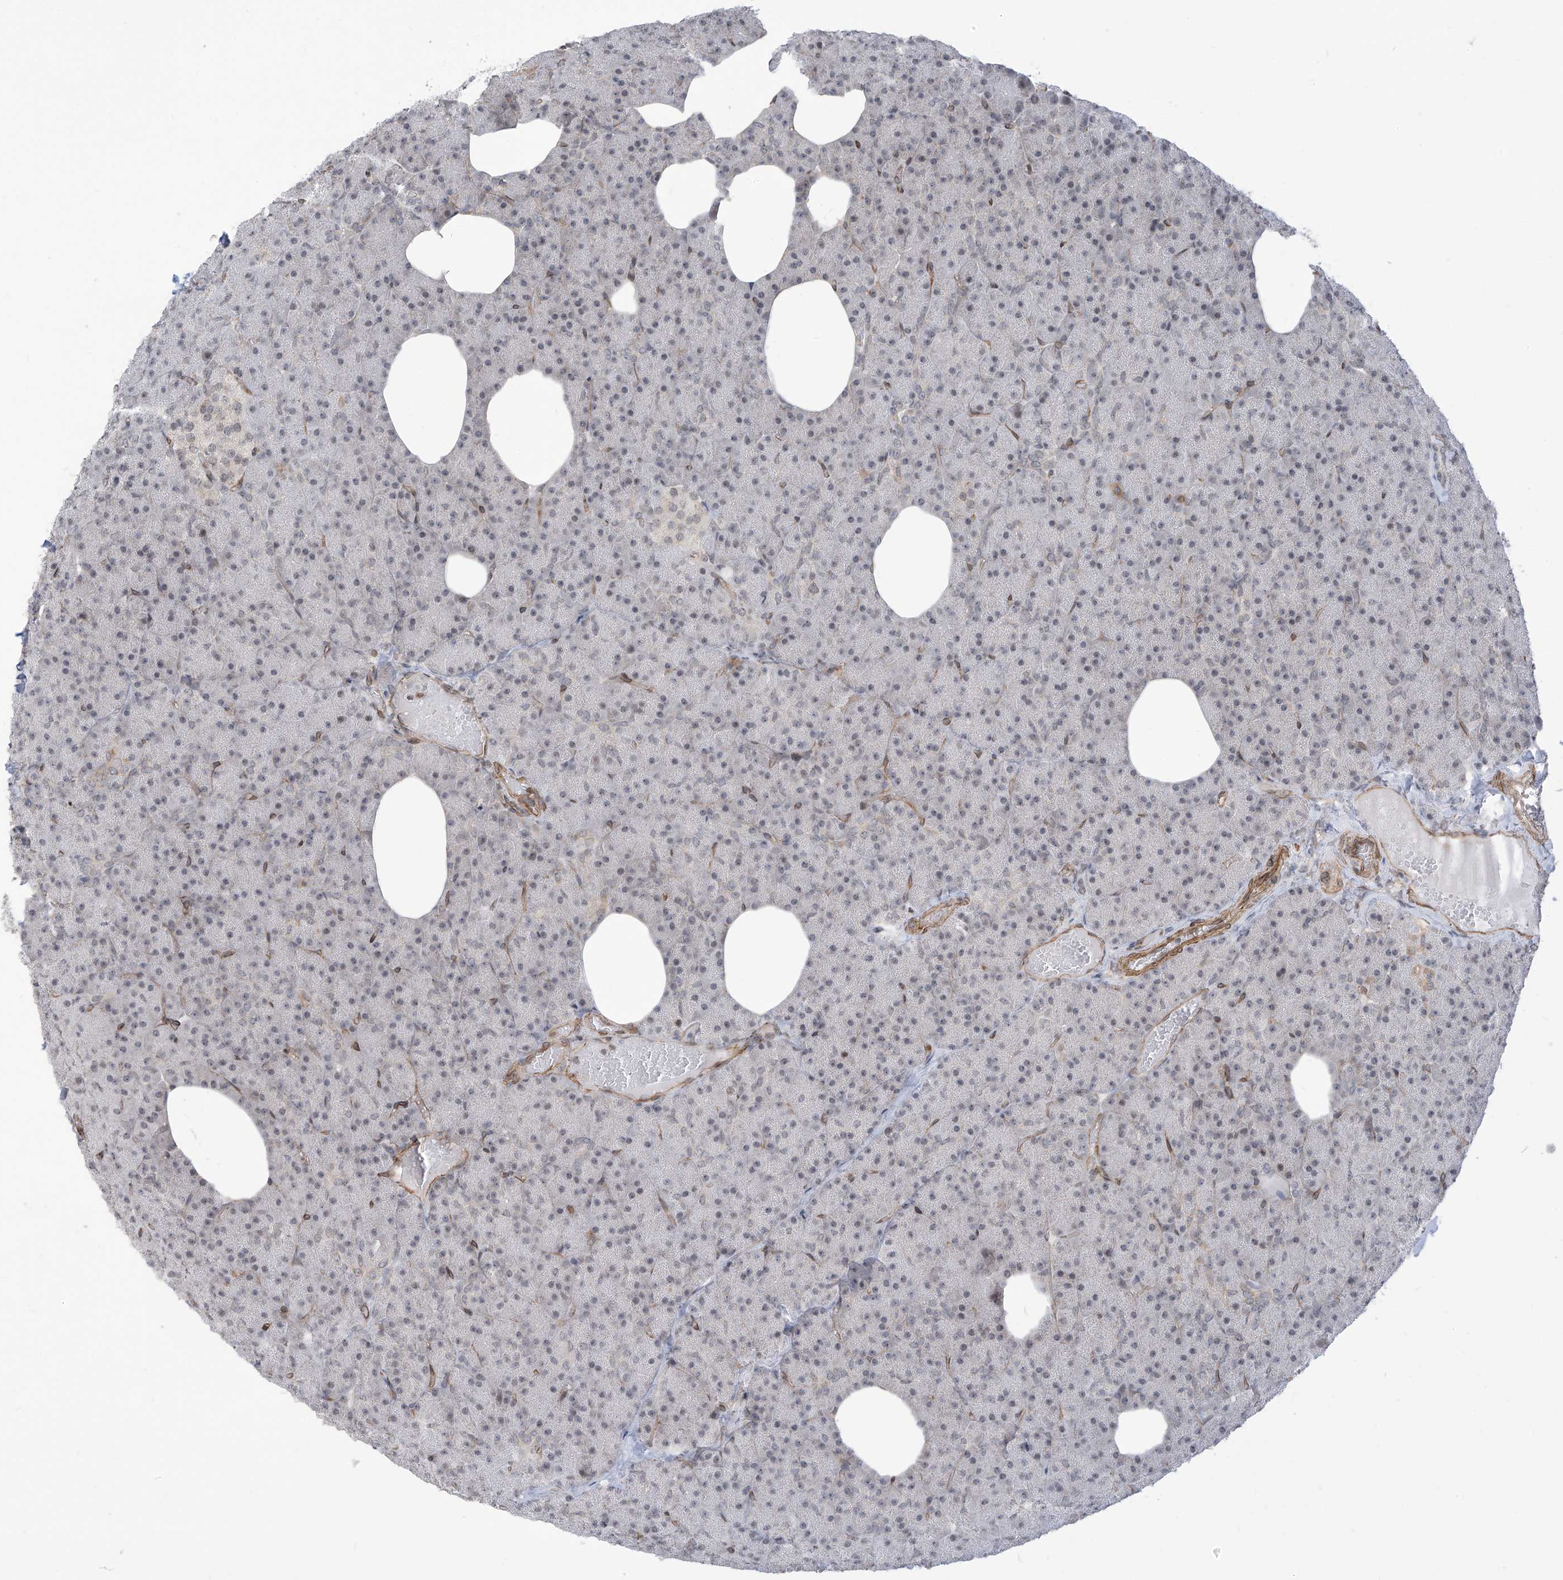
{"staining": {"intensity": "weak", "quantity": "25%-75%", "location": "nuclear"}, "tissue": "pancreas", "cell_type": "Exocrine glandular cells", "image_type": "normal", "snomed": [{"axis": "morphology", "description": "Normal tissue, NOS"}, {"axis": "morphology", "description": "Carcinoid, malignant, NOS"}, {"axis": "topography", "description": "Pancreas"}], "caption": "Protein staining of benign pancreas demonstrates weak nuclear positivity in about 25%-75% of exocrine glandular cells.", "gene": "METAP1D", "patient": {"sex": "female", "age": 35}}